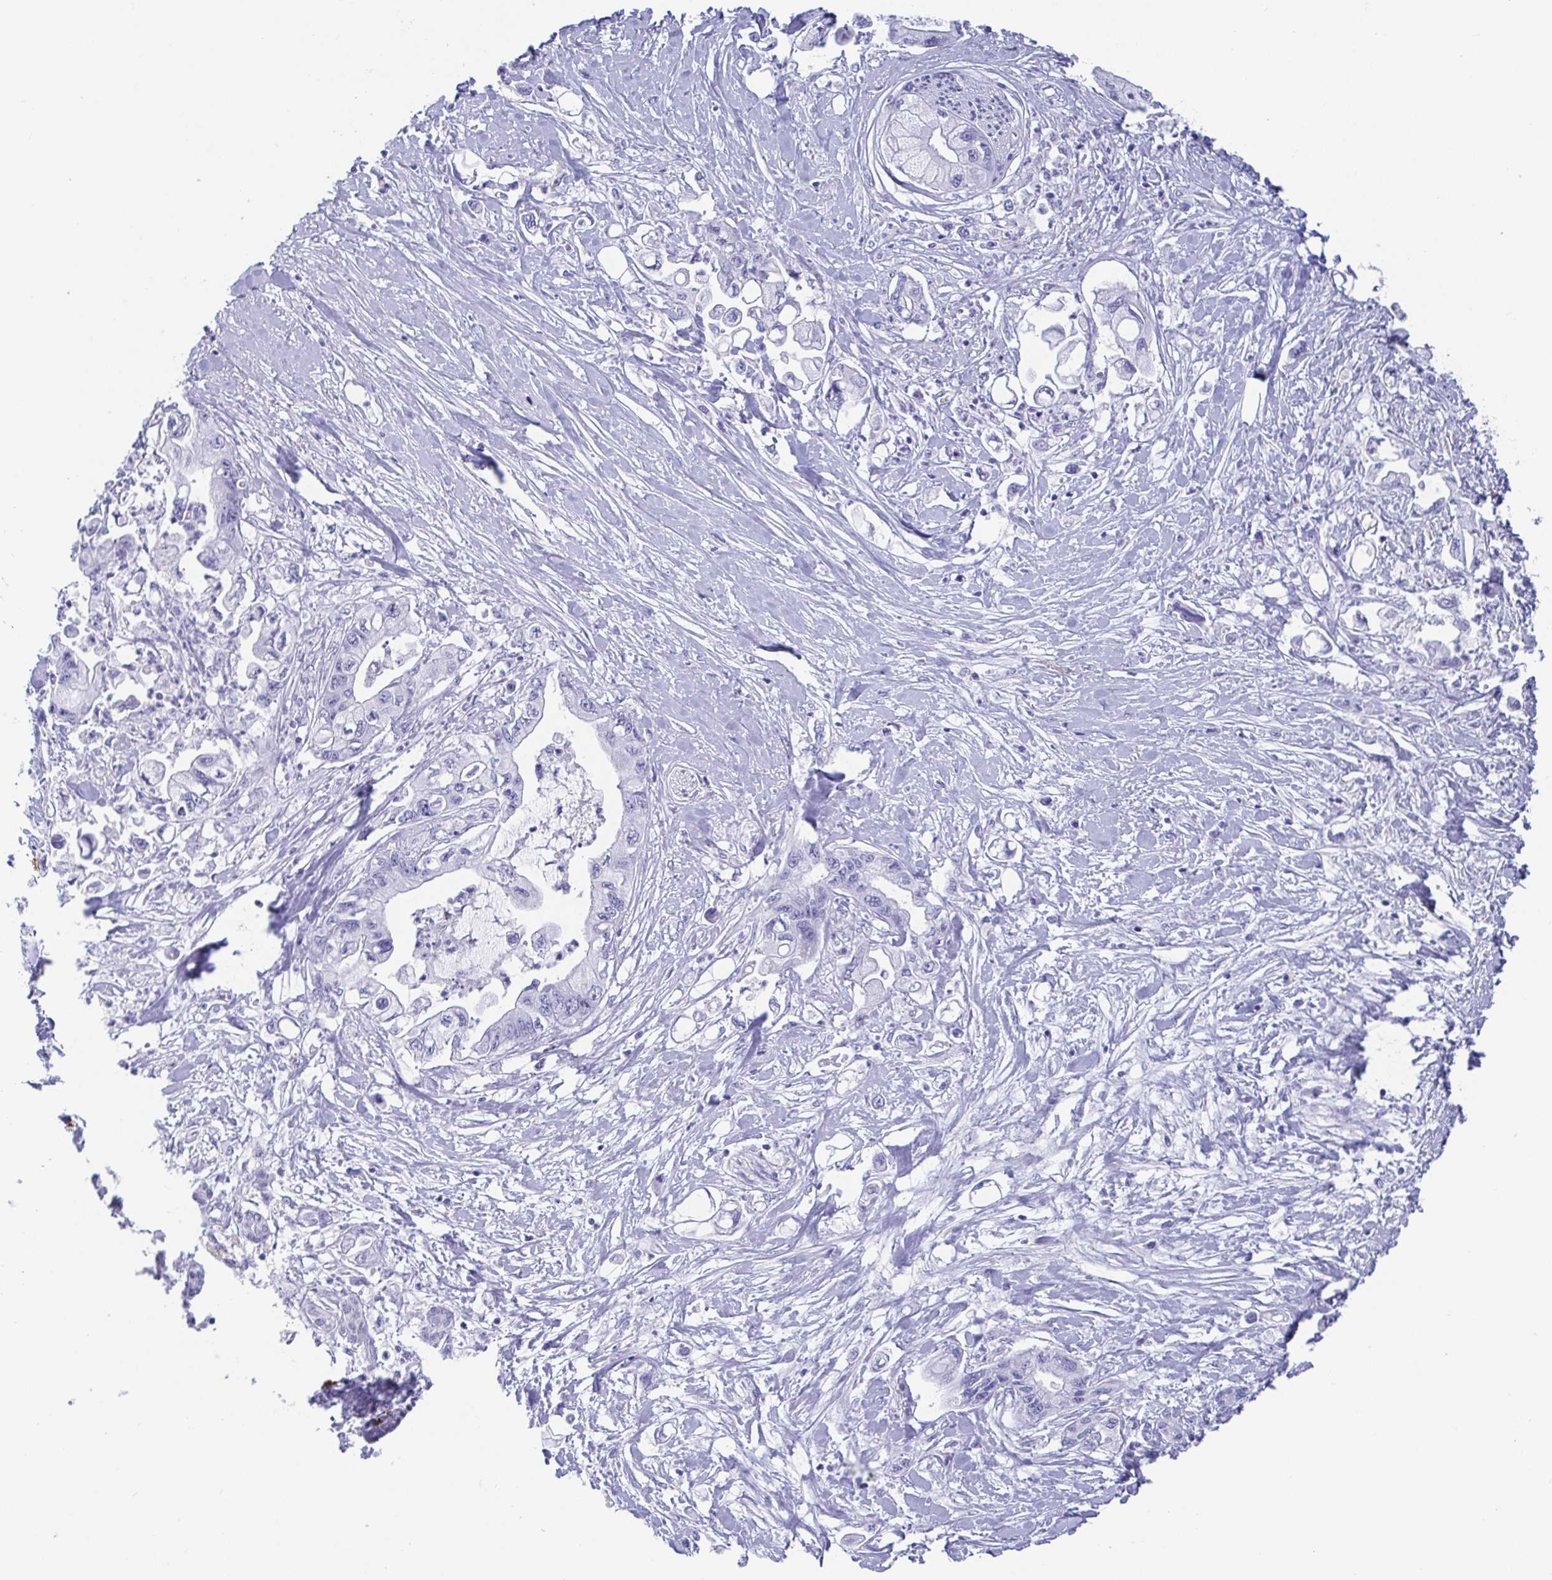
{"staining": {"intensity": "negative", "quantity": "none", "location": "none"}, "tissue": "pancreatic cancer", "cell_type": "Tumor cells", "image_type": "cancer", "snomed": [{"axis": "morphology", "description": "Adenocarcinoma, NOS"}, {"axis": "topography", "description": "Pancreas"}], "caption": "IHC micrograph of neoplastic tissue: human pancreatic cancer stained with DAB exhibits no significant protein expression in tumor cells. (Immunohistochemistry, brightfield microscopy, high magnification).", "gene": "SCGN", "patient": {"sex": "male", "age": 61}}